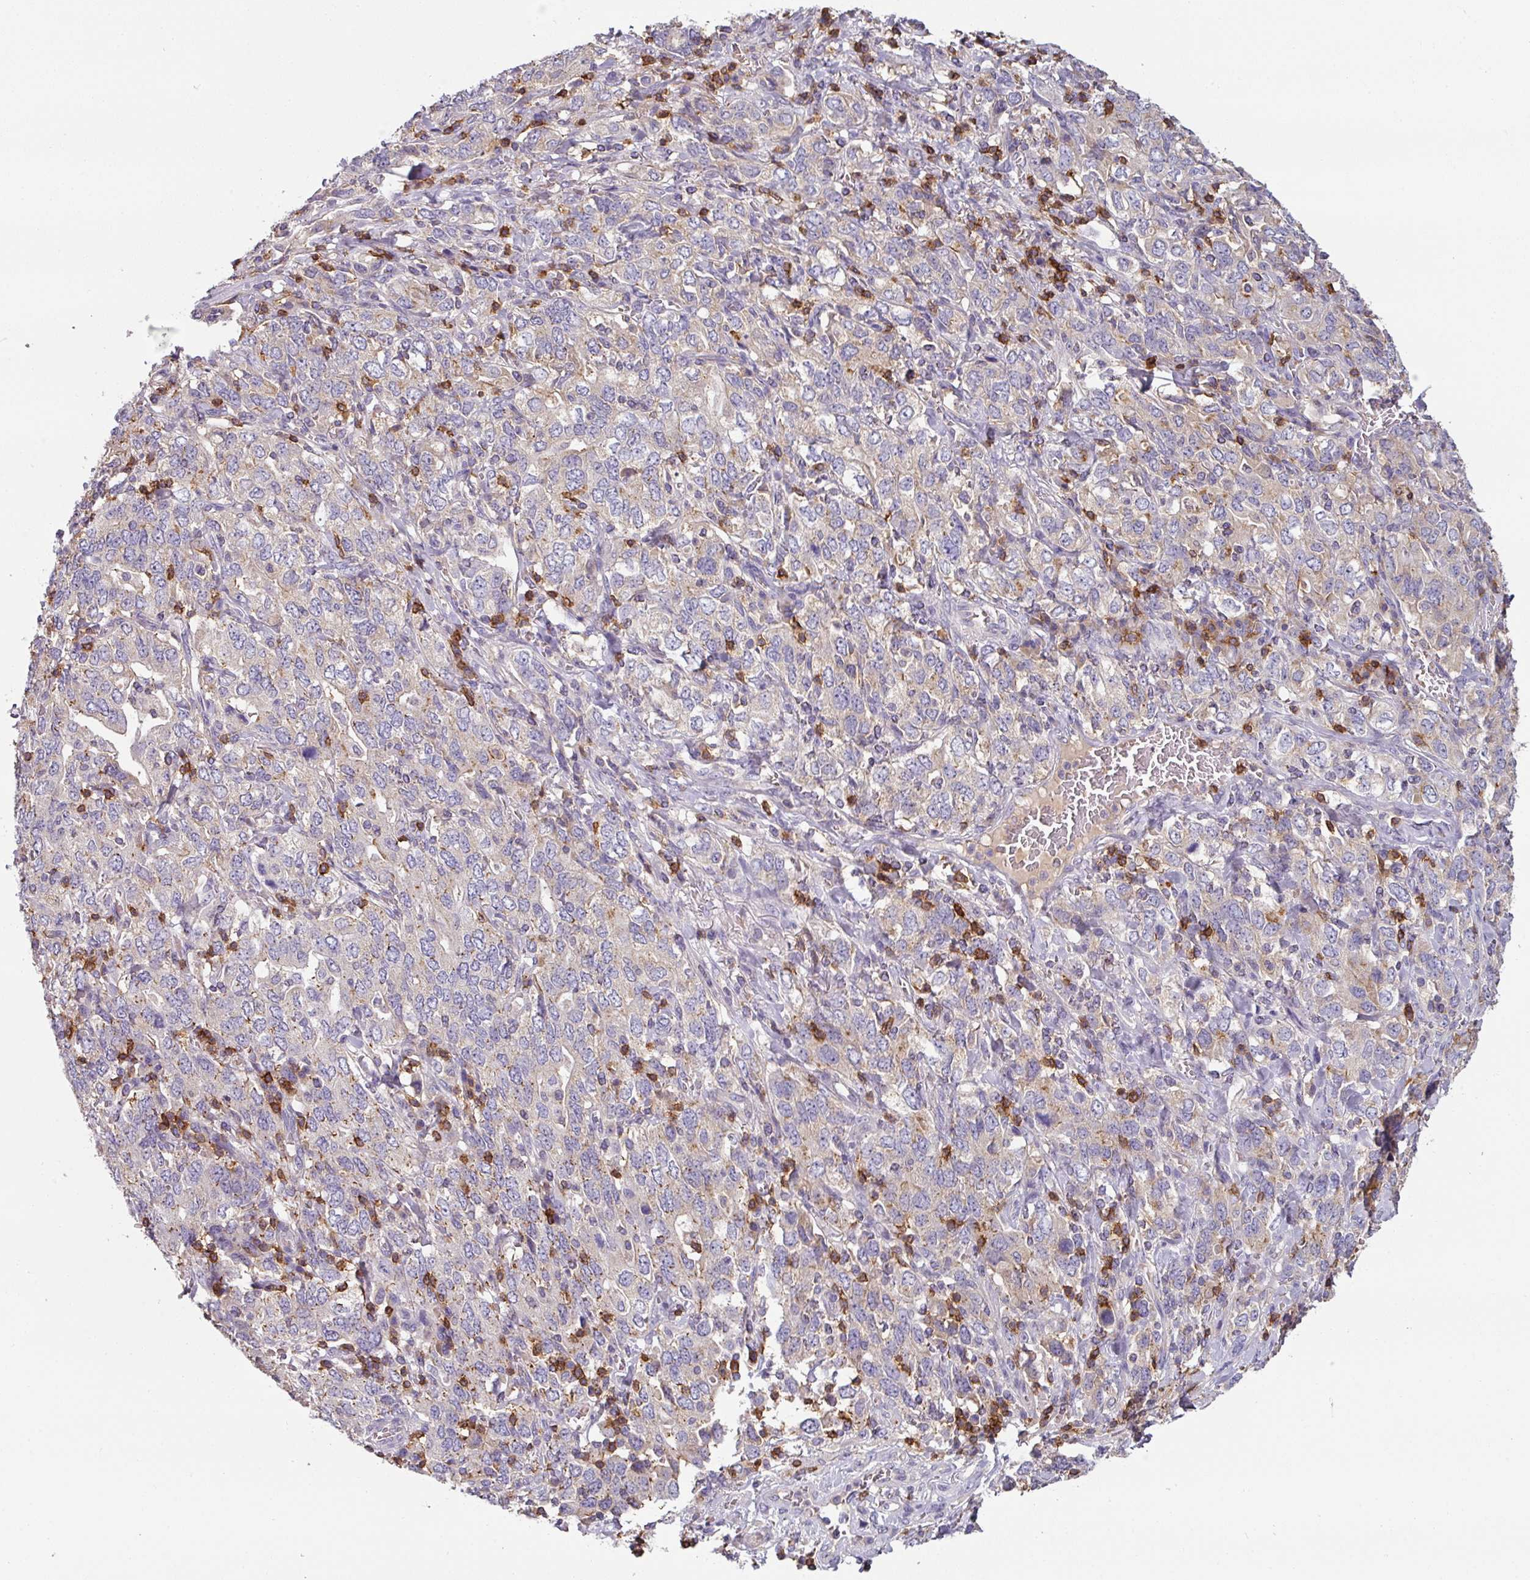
{"staining": {"intensity": "negative", "quantity": "none", "location": "none"}, "tissue": "stomach cancer", "cell_type": "Tumor cells", "image_type": "cancer", "snomed": [{"axis": "morphology", "description": "Adenocarcinoma, NOS"}, {"axis": "topography", "description": "Stomach, upper"}, {"axis": "topography", "description": "Stomach"}], "caption": "Immunohistochemistry (IHC) image of neoplastic tissue: adenocarcinoma (stomach) stained with DAB (3,3'-diaminobenzidine) displays no significant protein positivity in tumor cells.", "gene": "CD3G", "patient": {"sex": "male", "age": 62}}